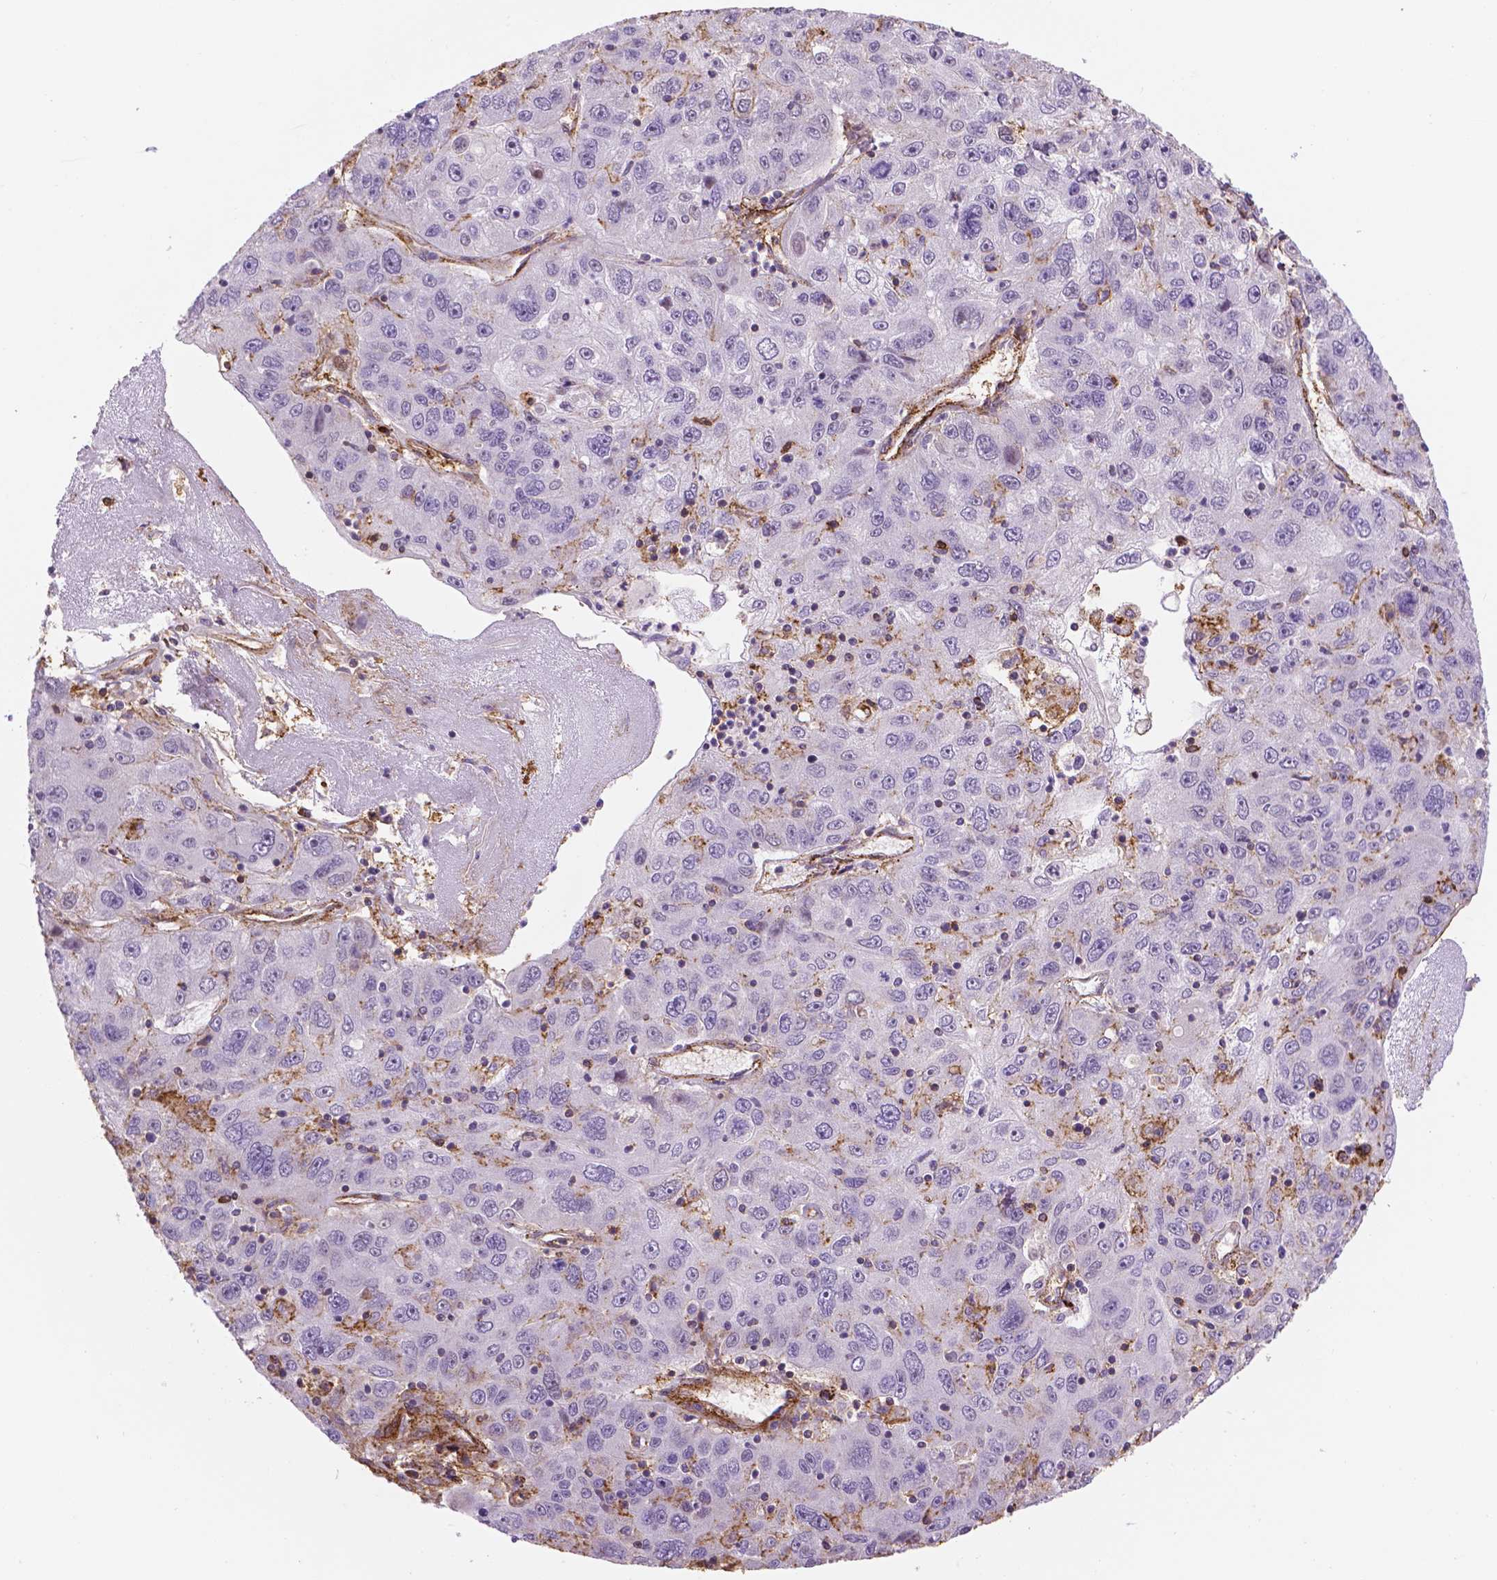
{"staining": {"intensity": "negative", "quantity": "none", "location": "none"}, "tissue": "stomach cancer", "cell_type": "Tumor cells", "image_type": "cancer", "snomed": [{"axis": "morphology", "description": "Adenocarcinoma, NOS"}, {"axis": "topography", "description": "Stomach"}], "caption": "An image of stomach cancer stained for a protein displays no brown staining in tumor cells.", "gene": "ACAD10", "patient": {"sex": "male", "age": 56}}